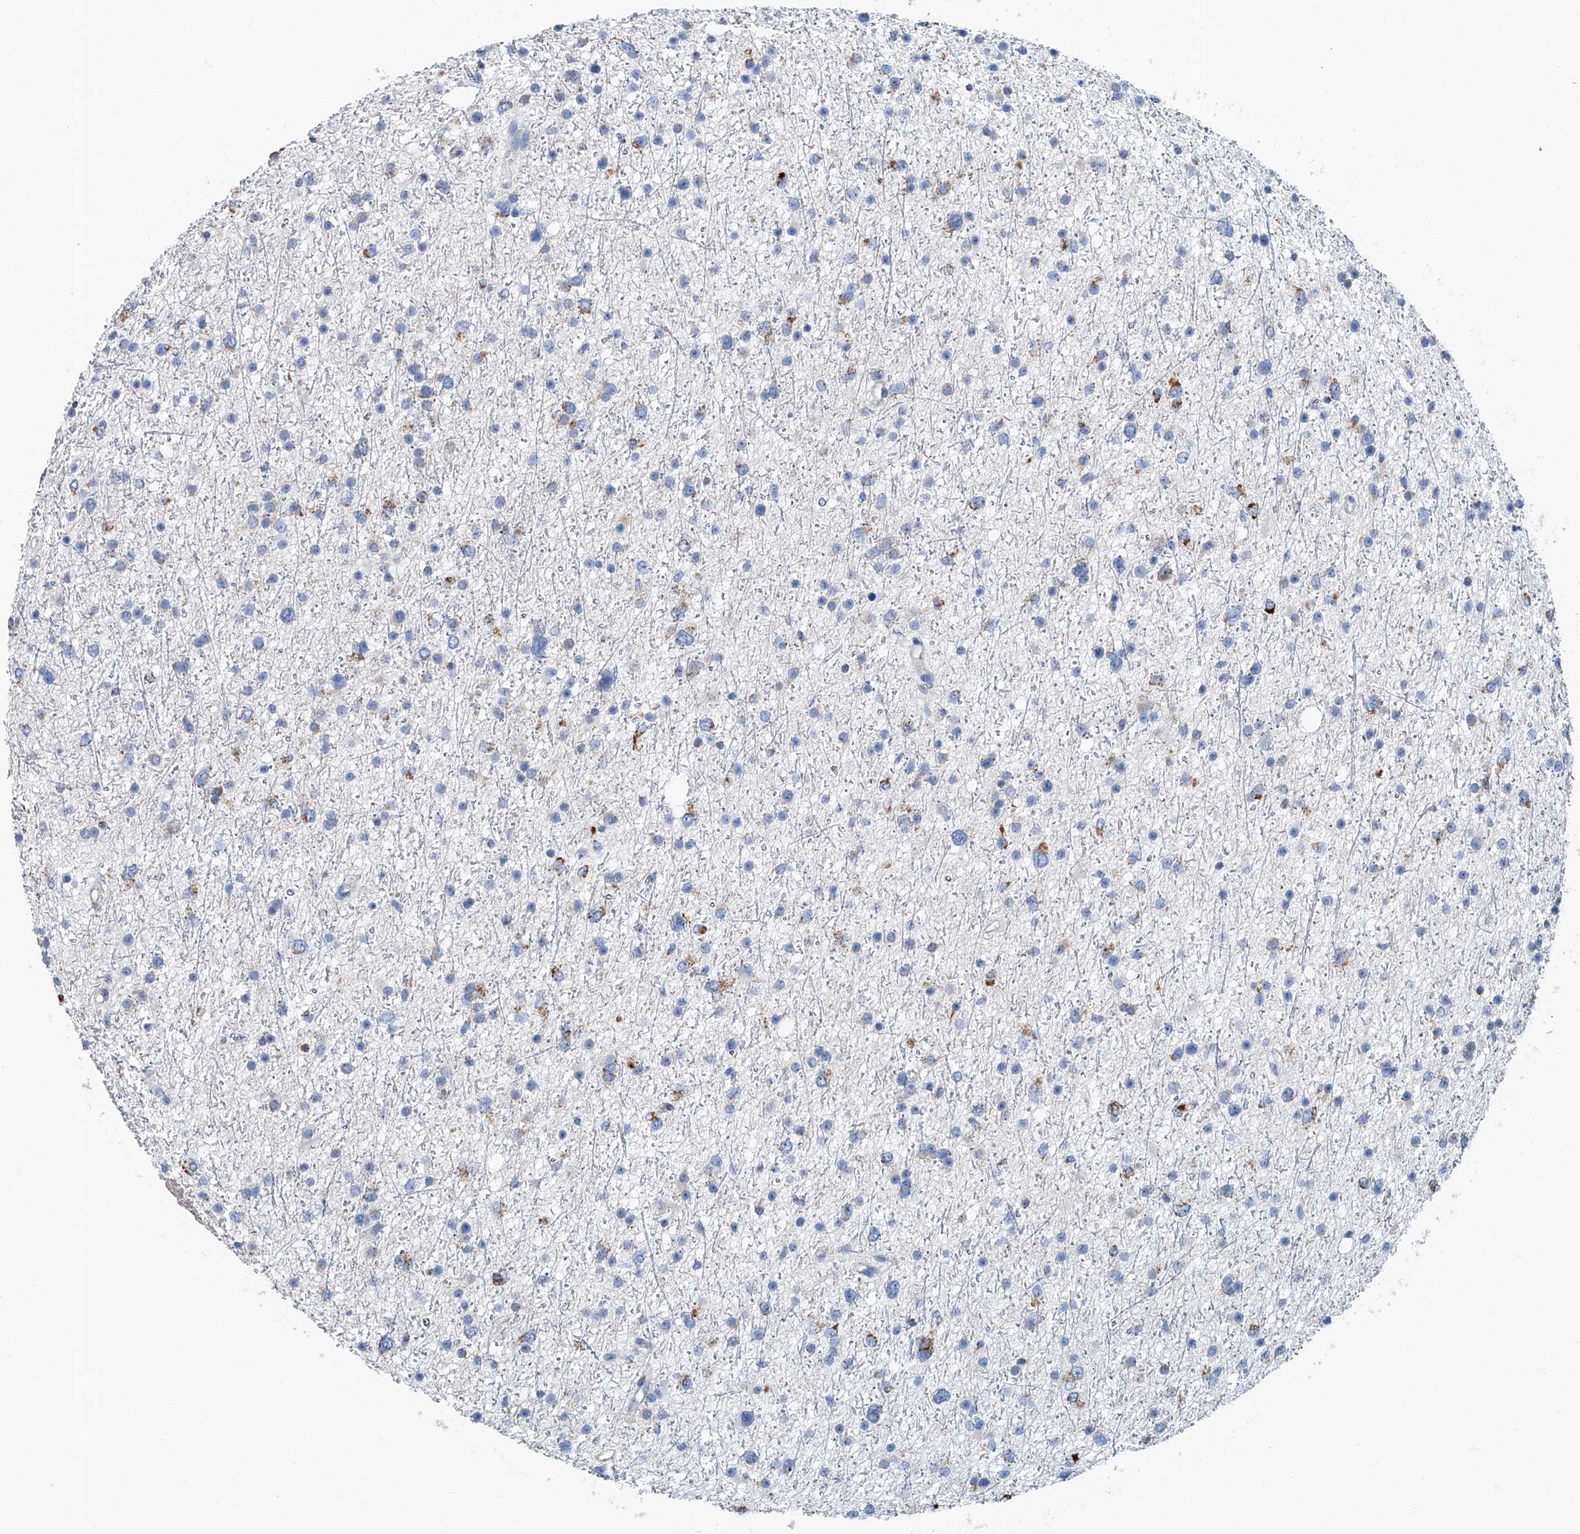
{"staining": {"intensity": "moderate", "quantity": "<25%", "location": "cytoplasmic/membranous"}, "tissue": "glioma", "cell_type": "Tumor cells", "image_type": "cancer", "snomed": [{"axis": "morphology", "description": "Glioma, malignant, Low grade"}, {"axis": "topography", "description": "Cerebral cortex"}], "caption": "Glioma stained with immunohistochemistry displays moderate cytoplasmic/membranous staining in approximately <25% of tumor cells. (DAB IHC with brightfield microscopy, high magnification).", "gene": "MT-ND1", "patient": {"sex": "female", "age": 39}}